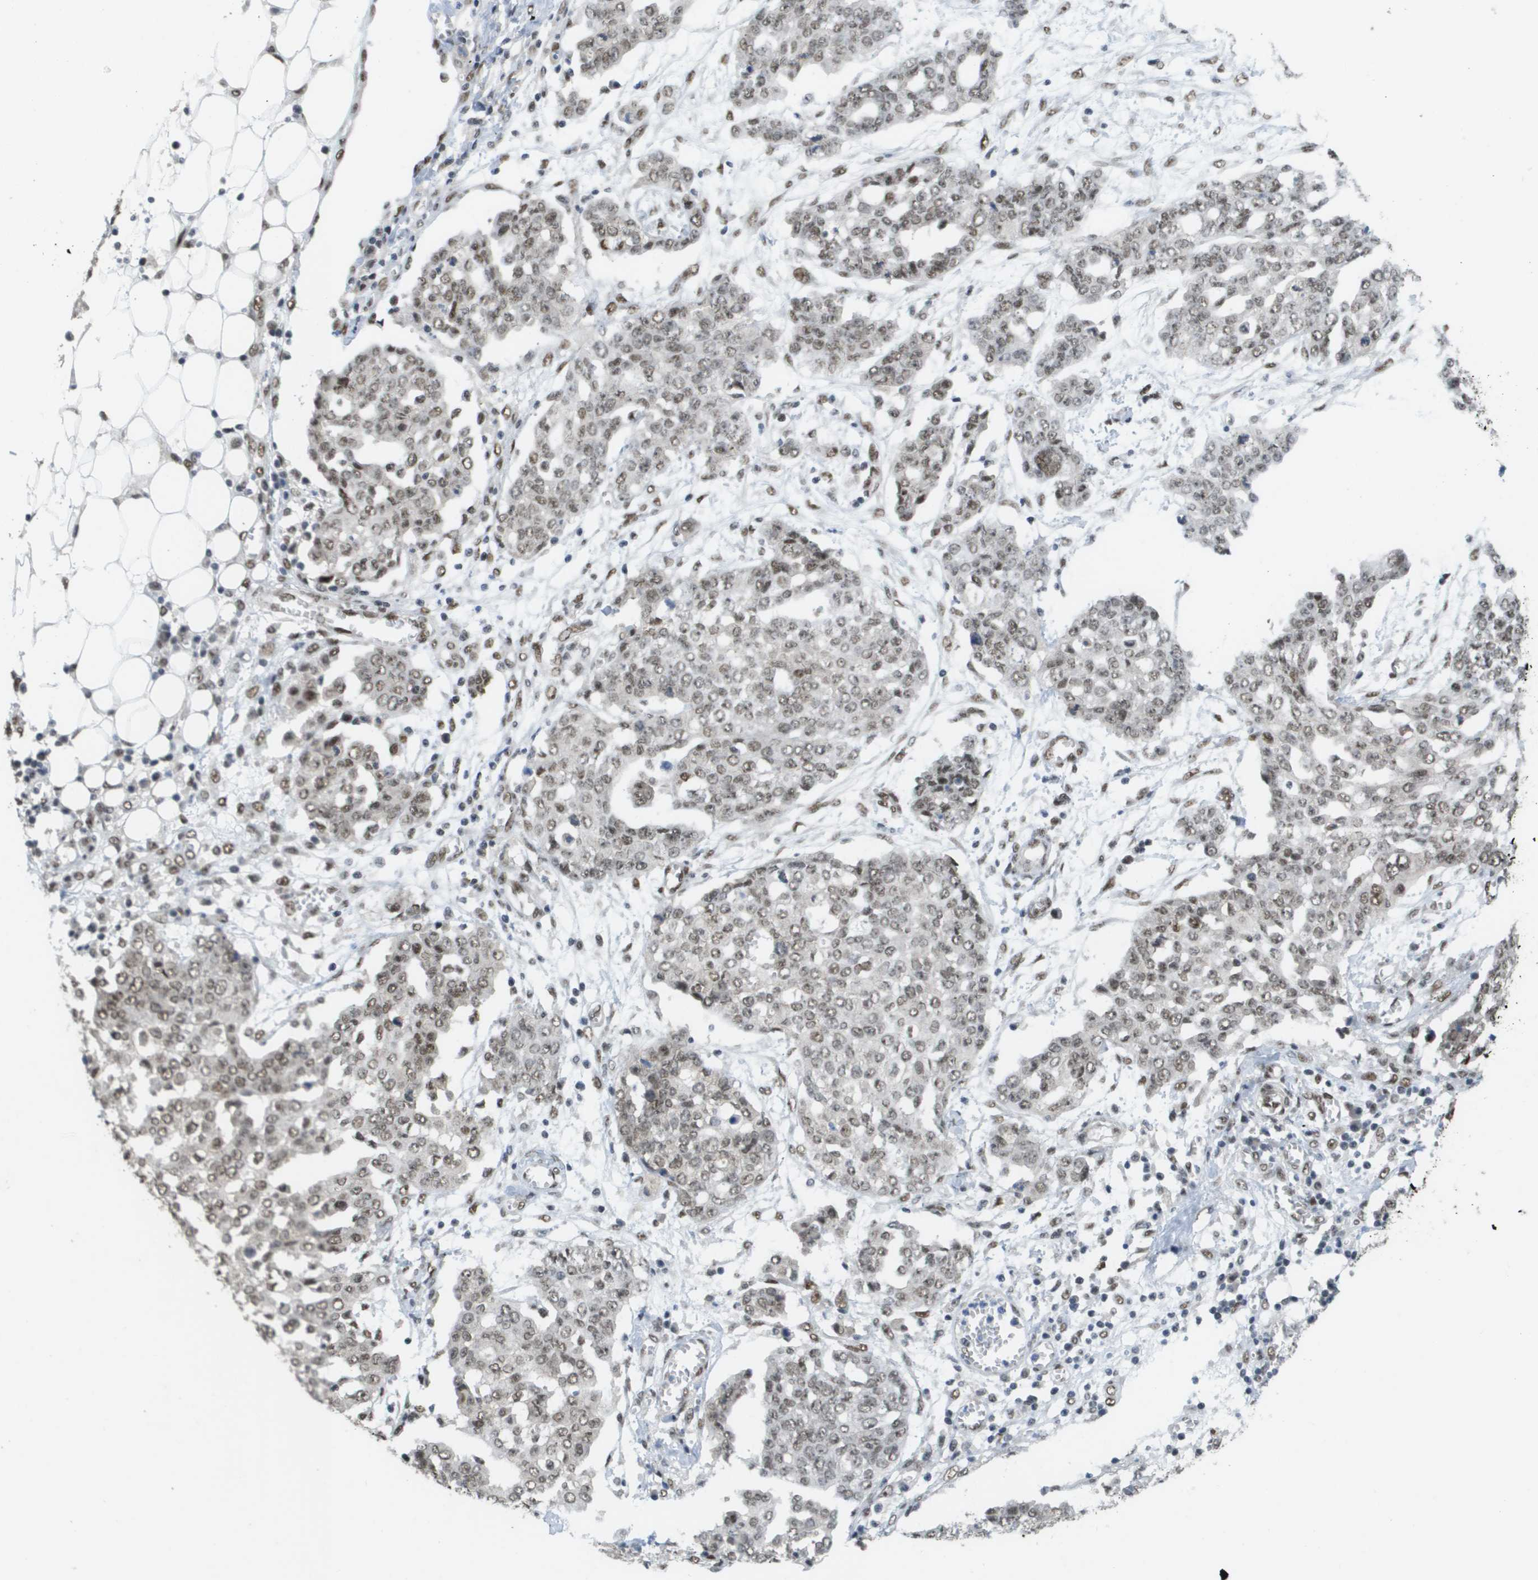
{"staining": {"intensity": "moderate", "quantity": ">75%", "location": "nuclear"}, "tissue": "ovarian cancer", "cell_type": "Tumor cells", "image_type": "cancer", "snomed": [{"axis": "morphology", "description": "Cystadenocarcinoma, serous, NOS"}, {"axis": "topography", "description": "Soft tissue"}, {"axis": "topography", "description": "Ovary"}], "caption": "Ovarian serous cystadenocarcinoma stained for a protein reveals moderate nuclear positivity in tumor cells.", "gene": "CDT1", "patient": {"sex": "female", "age": 57}}